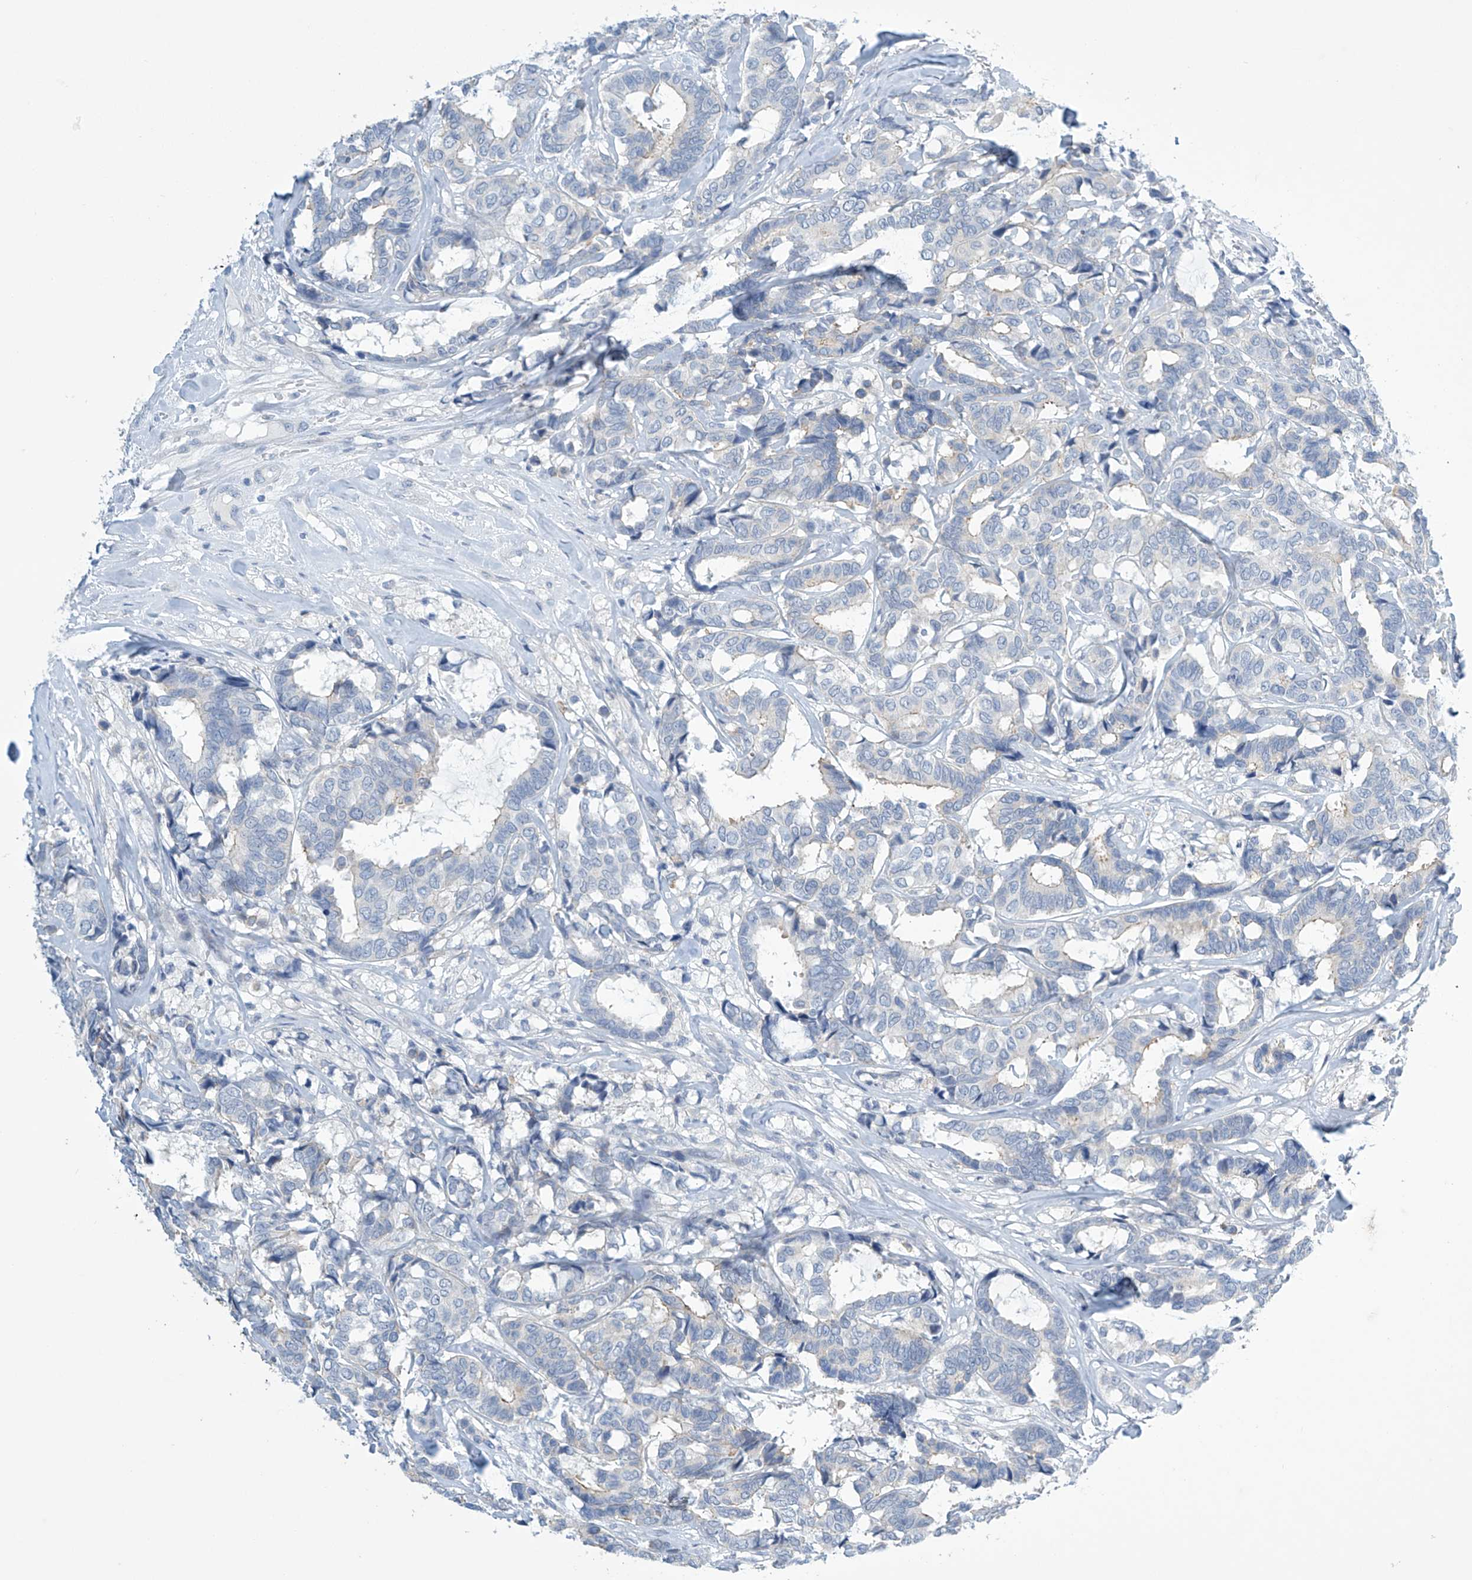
{"staining": {"intensity": "negative", "quantity": "none", "location": "none"}, "tissue": "breast cancer", "cell_type": "Tumor cells", "image_type": "cancer", "snomed": [{"axis": "morphology", "description": "Duct carcinoma"}, {"axis": "topography", "description": "Breast"}], "caption": "A high-resolution image shows immunohistochemistry staining of breast cancer, which displays no significant staining in tumor cells. The staining was performed using DAB (3,3'-diaminobenzidine) to visualize the protein expression in brown, while the nuclei were stained in blue with hematoxylin (Magnification: 20x).", "gene": "SLC35A5", "patient": {"sex": "female", "age": 87}}